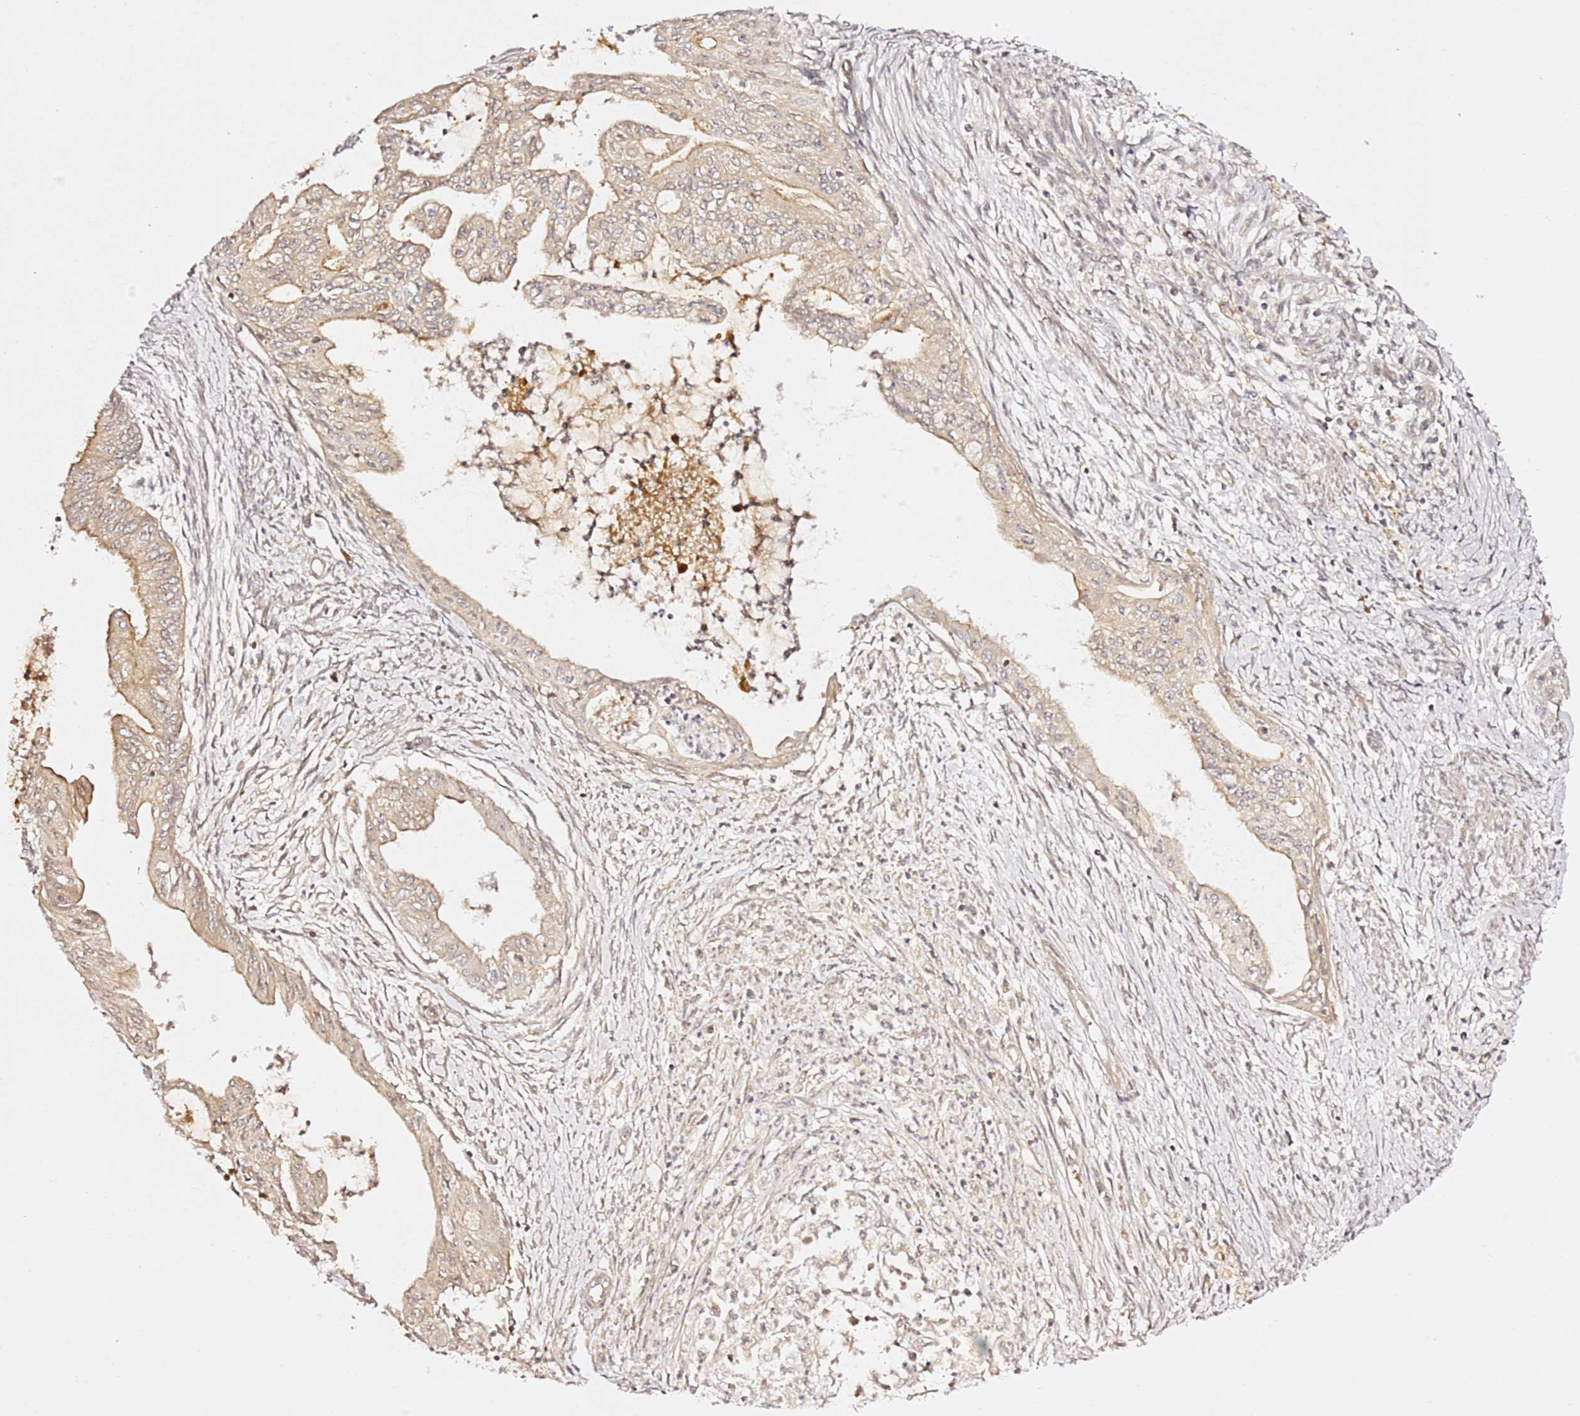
{"staining": {"intensity": "weak", "quantity": "25%-75%", "location": "cytoplasmic/membranous"}, "tissue": "endometrial cancer", "cell_type": "Tumor cells", "image_type": "cancer", "snomed": [{"axis": "morphology", "description": "Adenocarcinoma, NOS"}, {"axis": "topography", "description": "Endometrium"}], "caption": "Weak cytoplasmic/membranous positivity for a protein is present in about 25%-75% of tumor cells of endometrial adenocarcinoma using IHC.", "gene": "OSBPL2", "patient": {"sex": "female", "age": 73}}